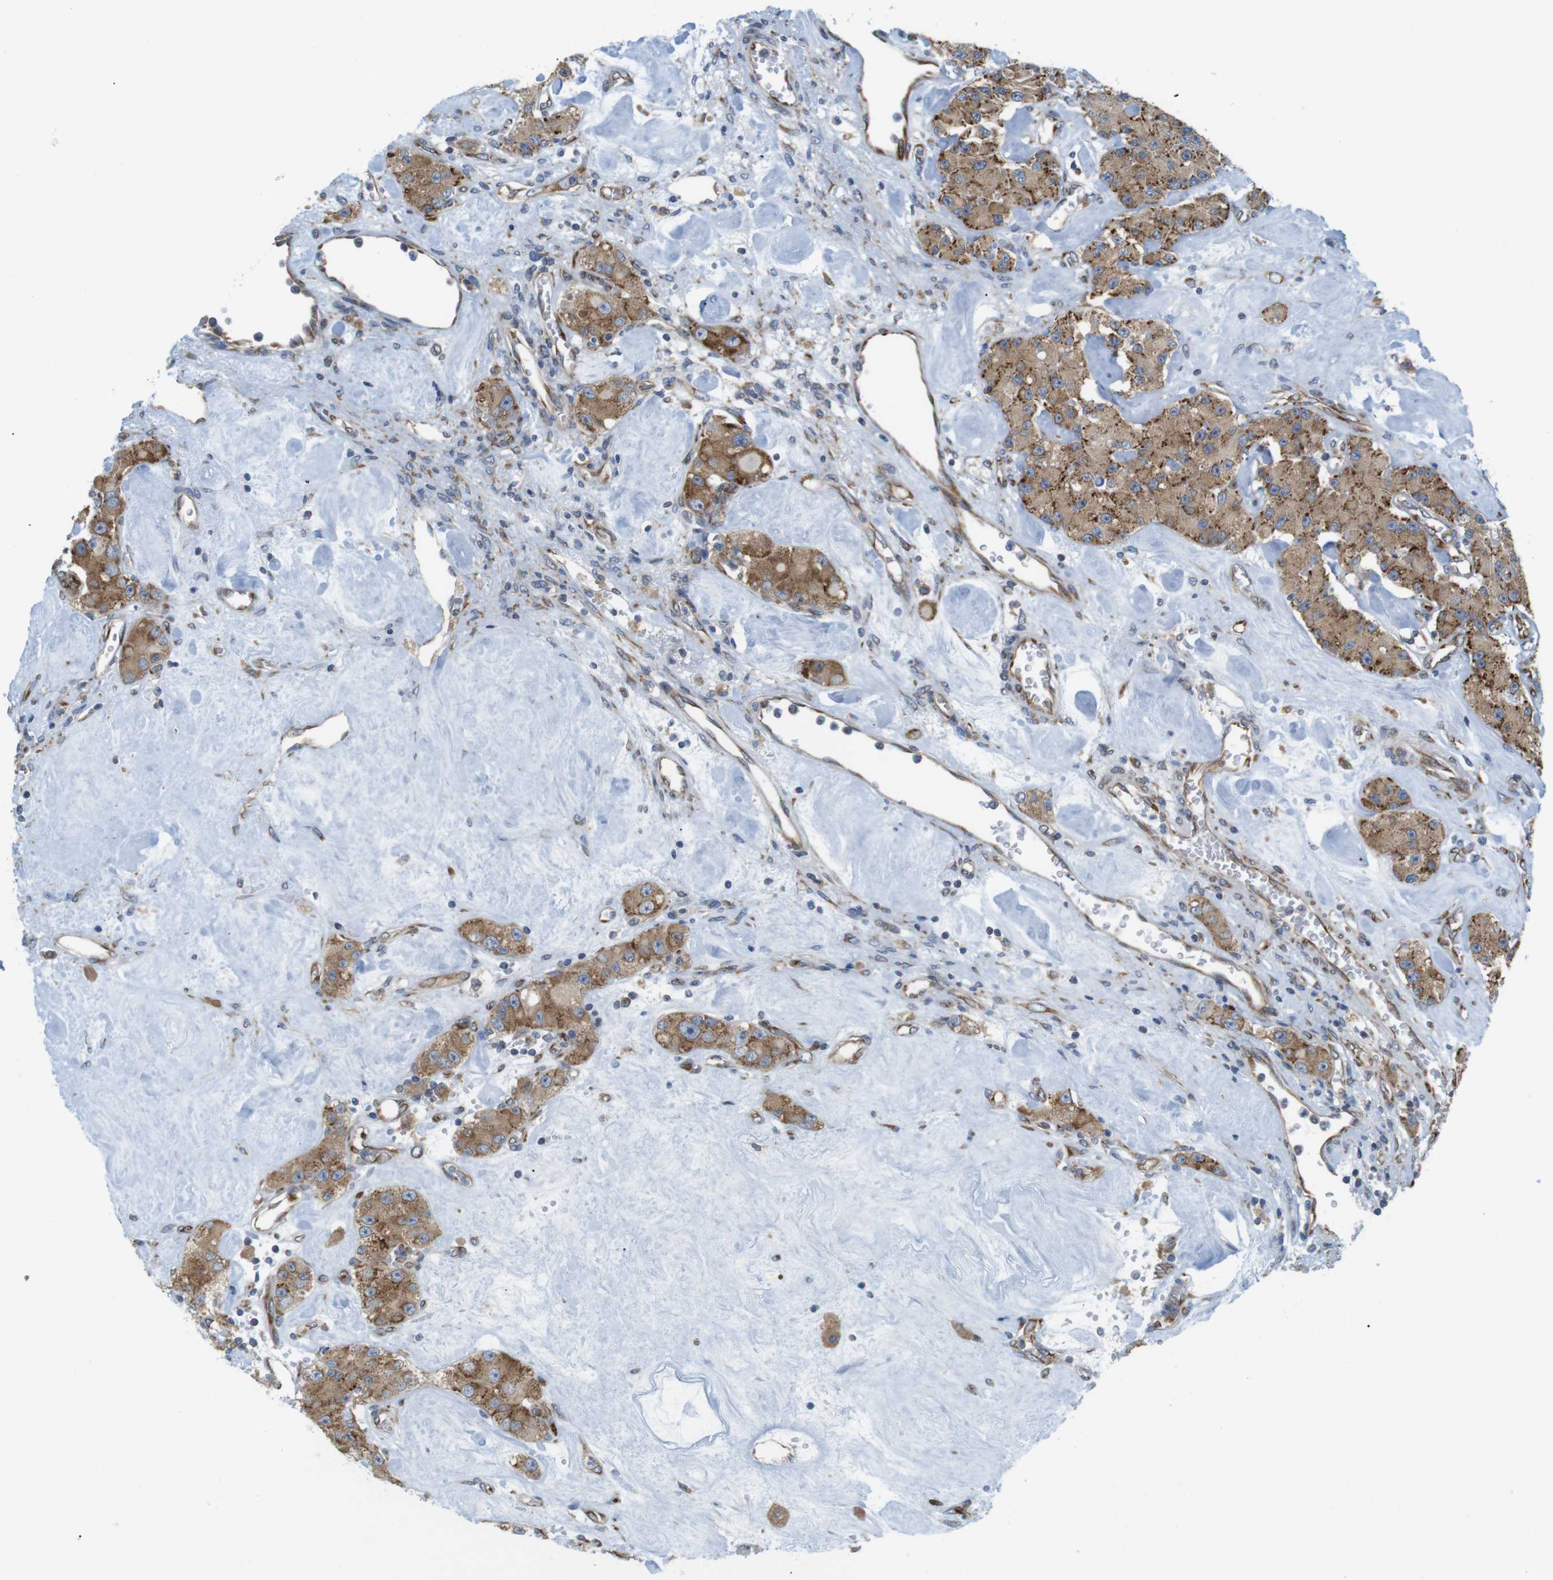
{"staining": {"intensity": "moderate", "quantity": ">75%", "location": "cytoplasmic/membranous"}, "tissue": "carcinoid", "cell_type": "Tumor cells", "image_type": "cancer", "snomed": [{"axis": "morphology", "description": "Carcinoid, malignant, NOS"}, {"axis": "topography", "description": "Pancreas"}], "caption": "Carcinoid stained for a protein (brown) demonstrates moderate cytoplasmic/membranous positive expression in approximately >75% of tumor cells.", "gene": "PCNX2", "patient": {"sex": "male", "age": 41}}